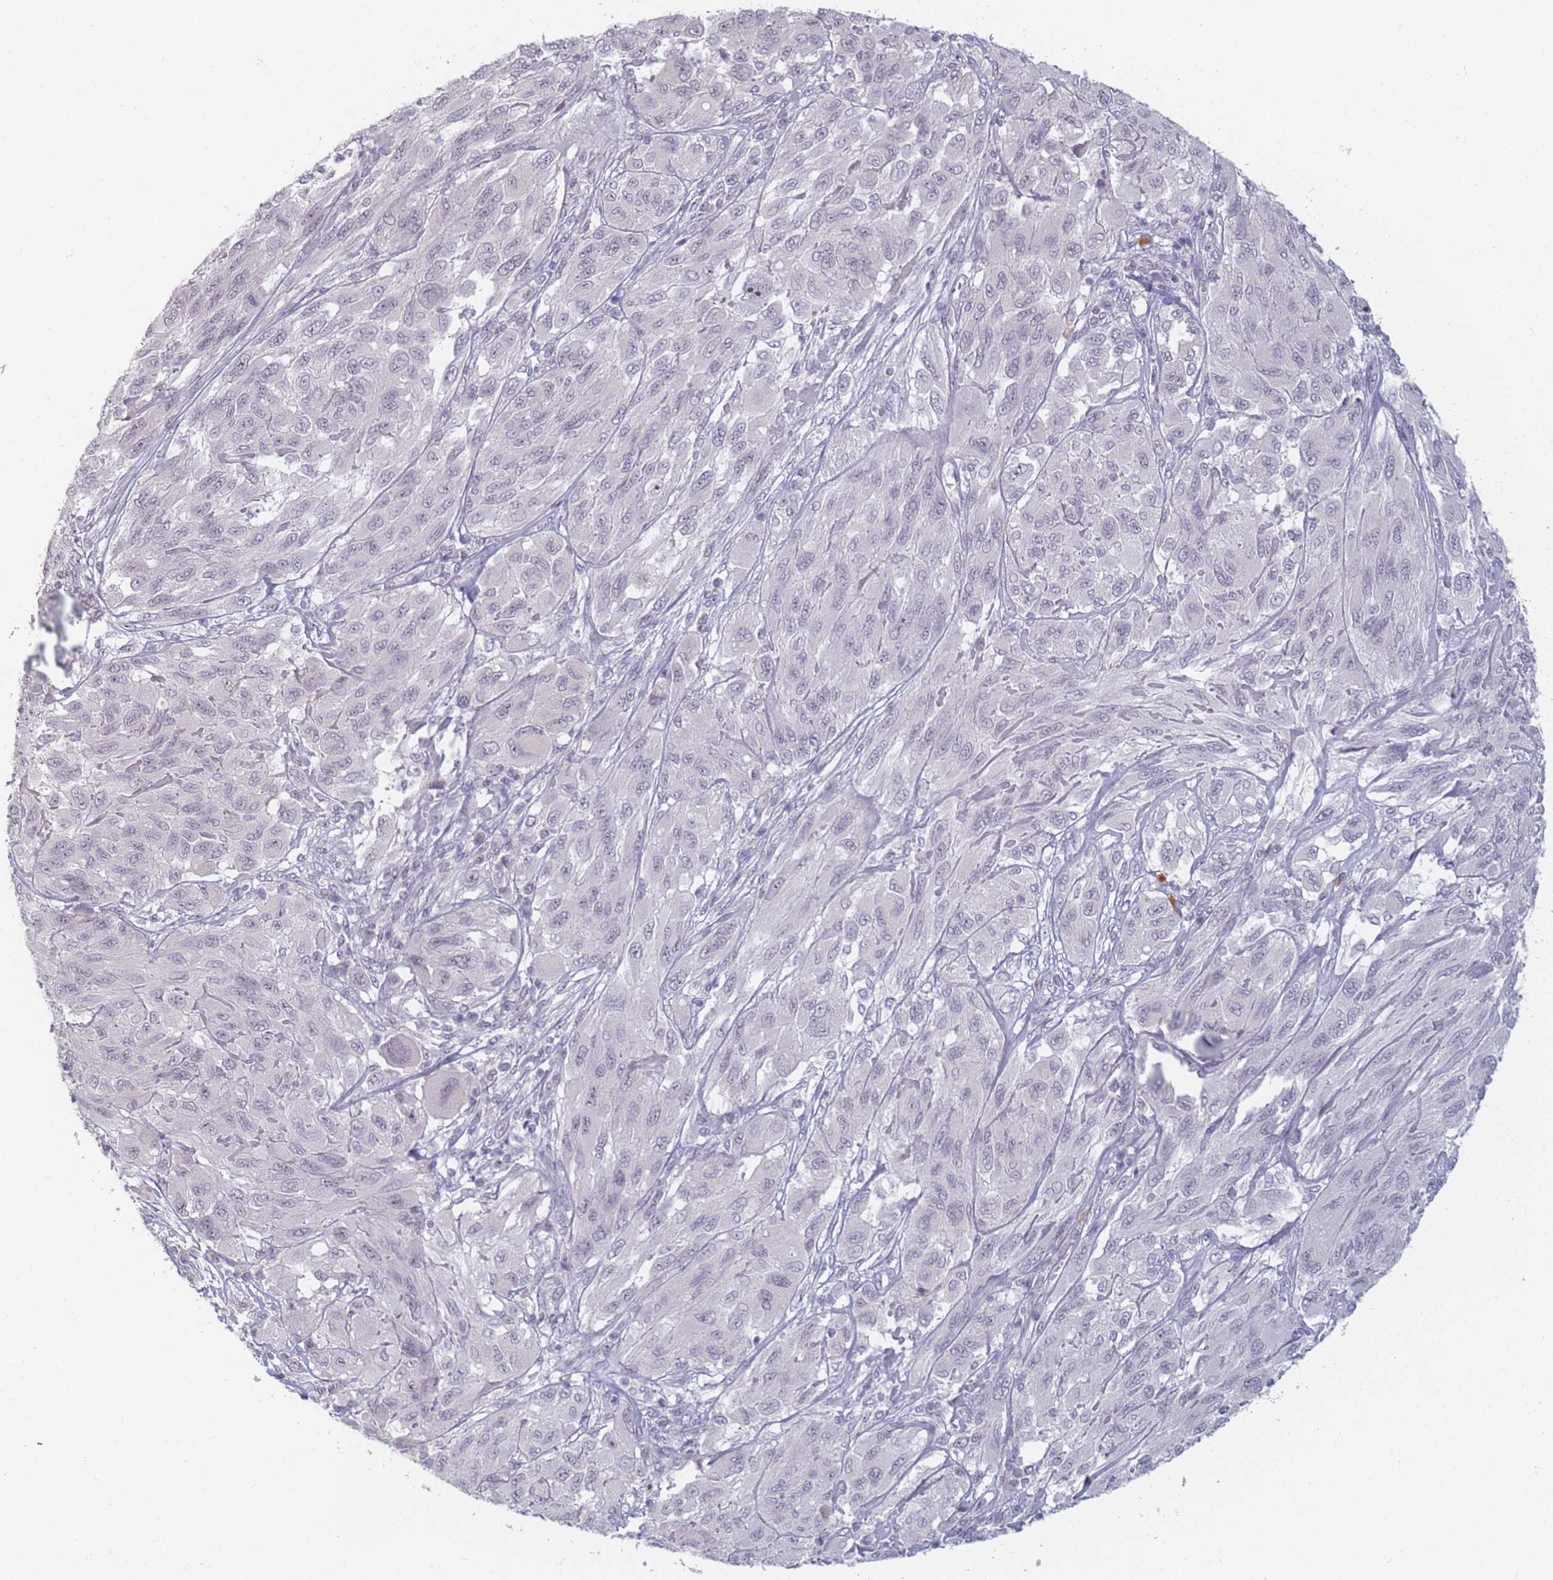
{"staining": {"intensity": "negative", "quantity": "none", "location": "none"}, "tissue": "melanoma", "cell_type": "Tumor cells", "image_type": "cancer", "snomed": [{"axis": "morphology", "description": "Malignant melanoma, NOS"}, {"axis": "topography", "description": "Skin"}], "caption": "Immunohistochemical staining of human melanoma demonstrates no significant staining in tumor cells.", "gene": "SLC38A9", "patient": {"sex": "female", "age": 91}}